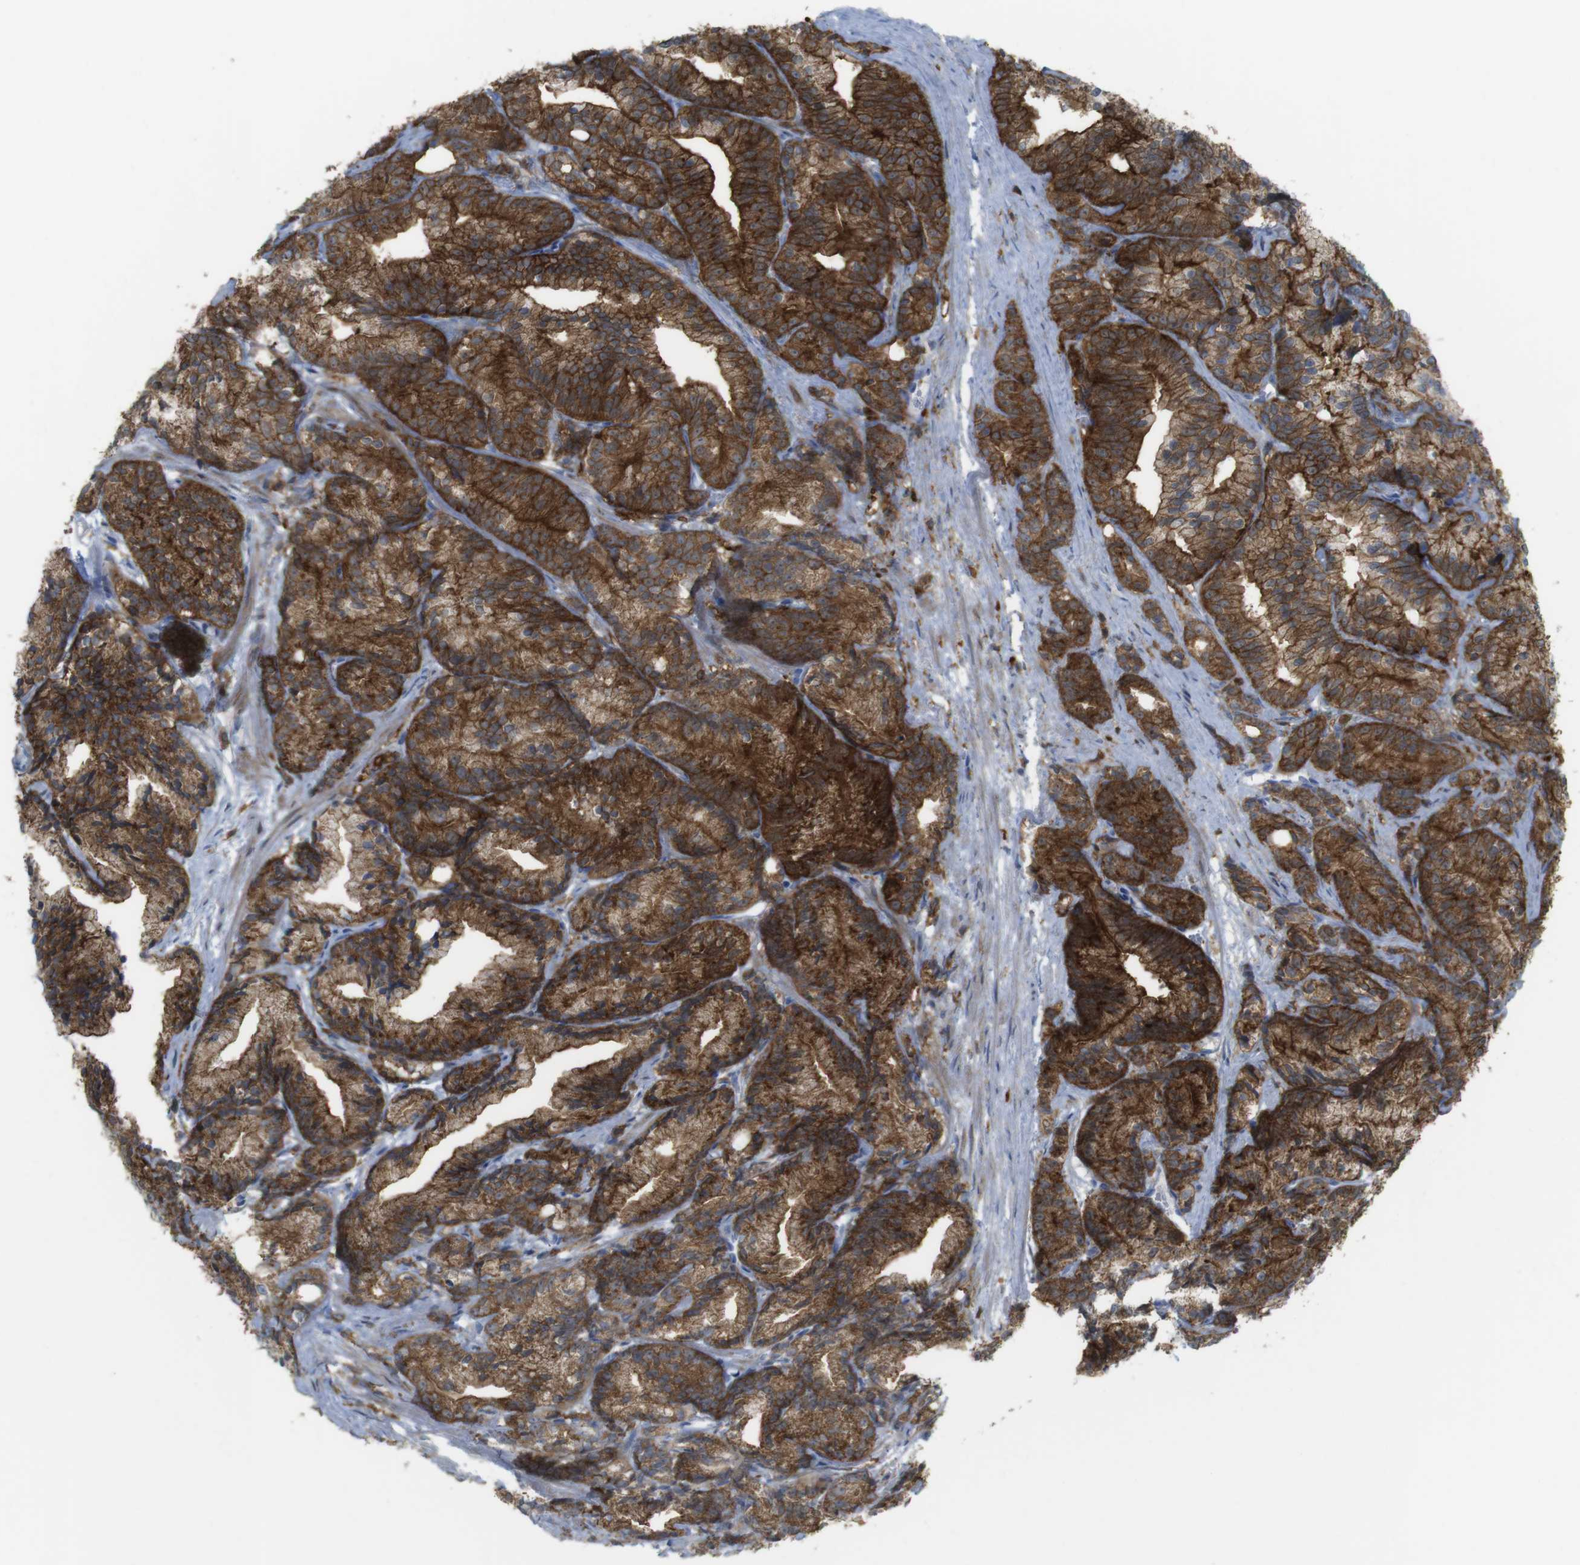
{"staining": {"intensity": "strong", "quantity": ">75%", "location": "cytoplasmic/membranous"}, "tissue": "prostate cancer", "cell_type": "Tumor cells", "image_type": "cancer", "snomed": [{"axis": "morphology", "description": "Adenocarcinoma, Low grade"}, {"axis": "topography", "description": "Prostate"}], "caption": "This is an image of immunohistochemistry staining of adenocarcinoma (low-grade) (prostate), which shows strong staining in the cytoplasmic/membranous of tumor cells.", "gene": "PRKCD", "patient": {"sex": "male", "age": 89}}